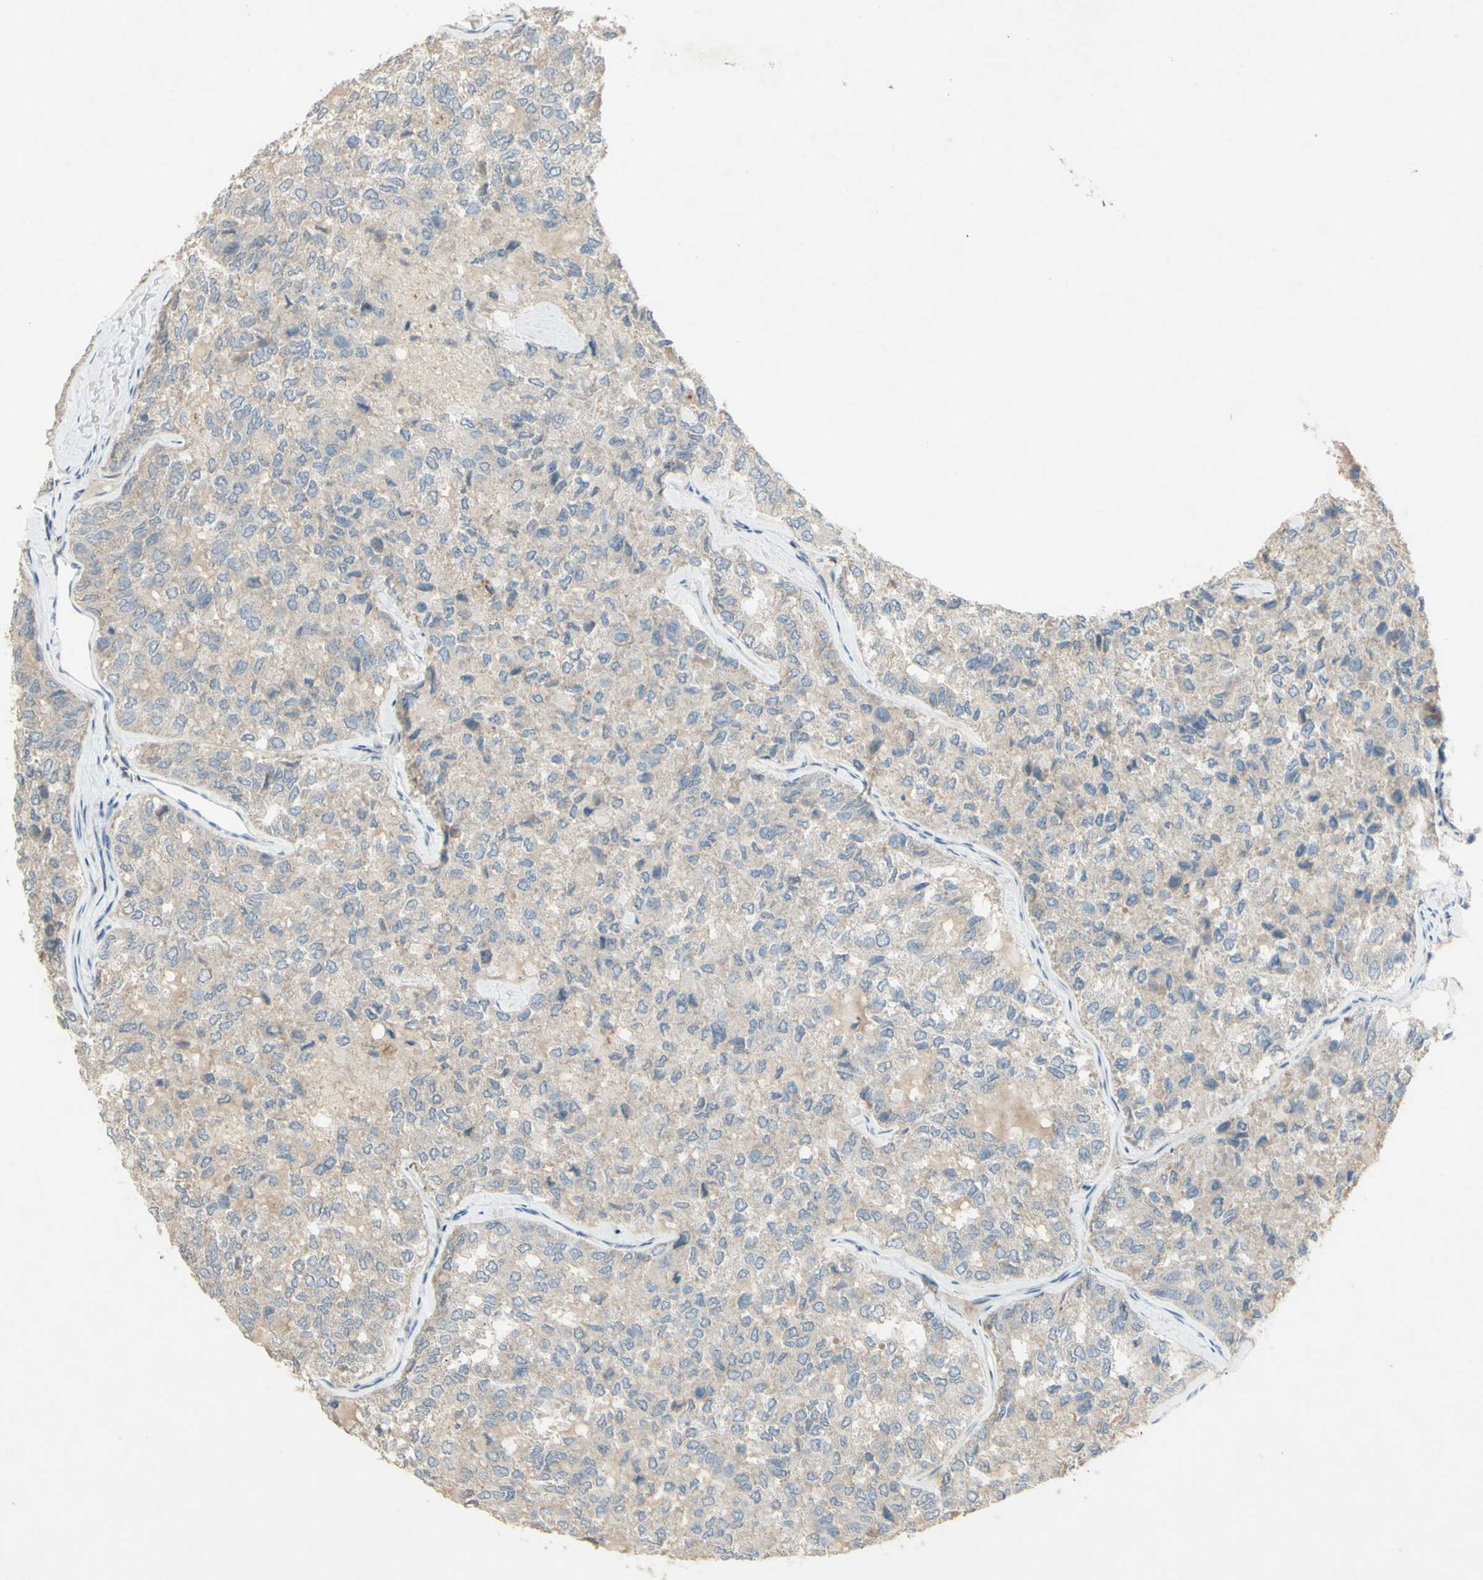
{"staining": {"intensity": "weak", "quantity": ">75%", "location": "cytoplasmic/membranous"}, "tissue": "thyroid cancer", "cell_type": "Tumor cells", "image_type": "cancer", "snomed": [{"axis": "morphology", "description": "Follicular adenoma carcinoma, NOS"}, {"axis": "topography", "description": "Thyroid gland"}], "caption": "IHC histopathology image of neoplastic tissue: thyroid follicular adenoma carcinoma stained using IHC shows low levels of weak protein expression localized specifically in the cytoplasmic/membranous of tumor cells, appearing as a cytoplasmic/membranous brown color.", "gene": "TIMM21", "patient": {"sex": "male", "age": 75}}